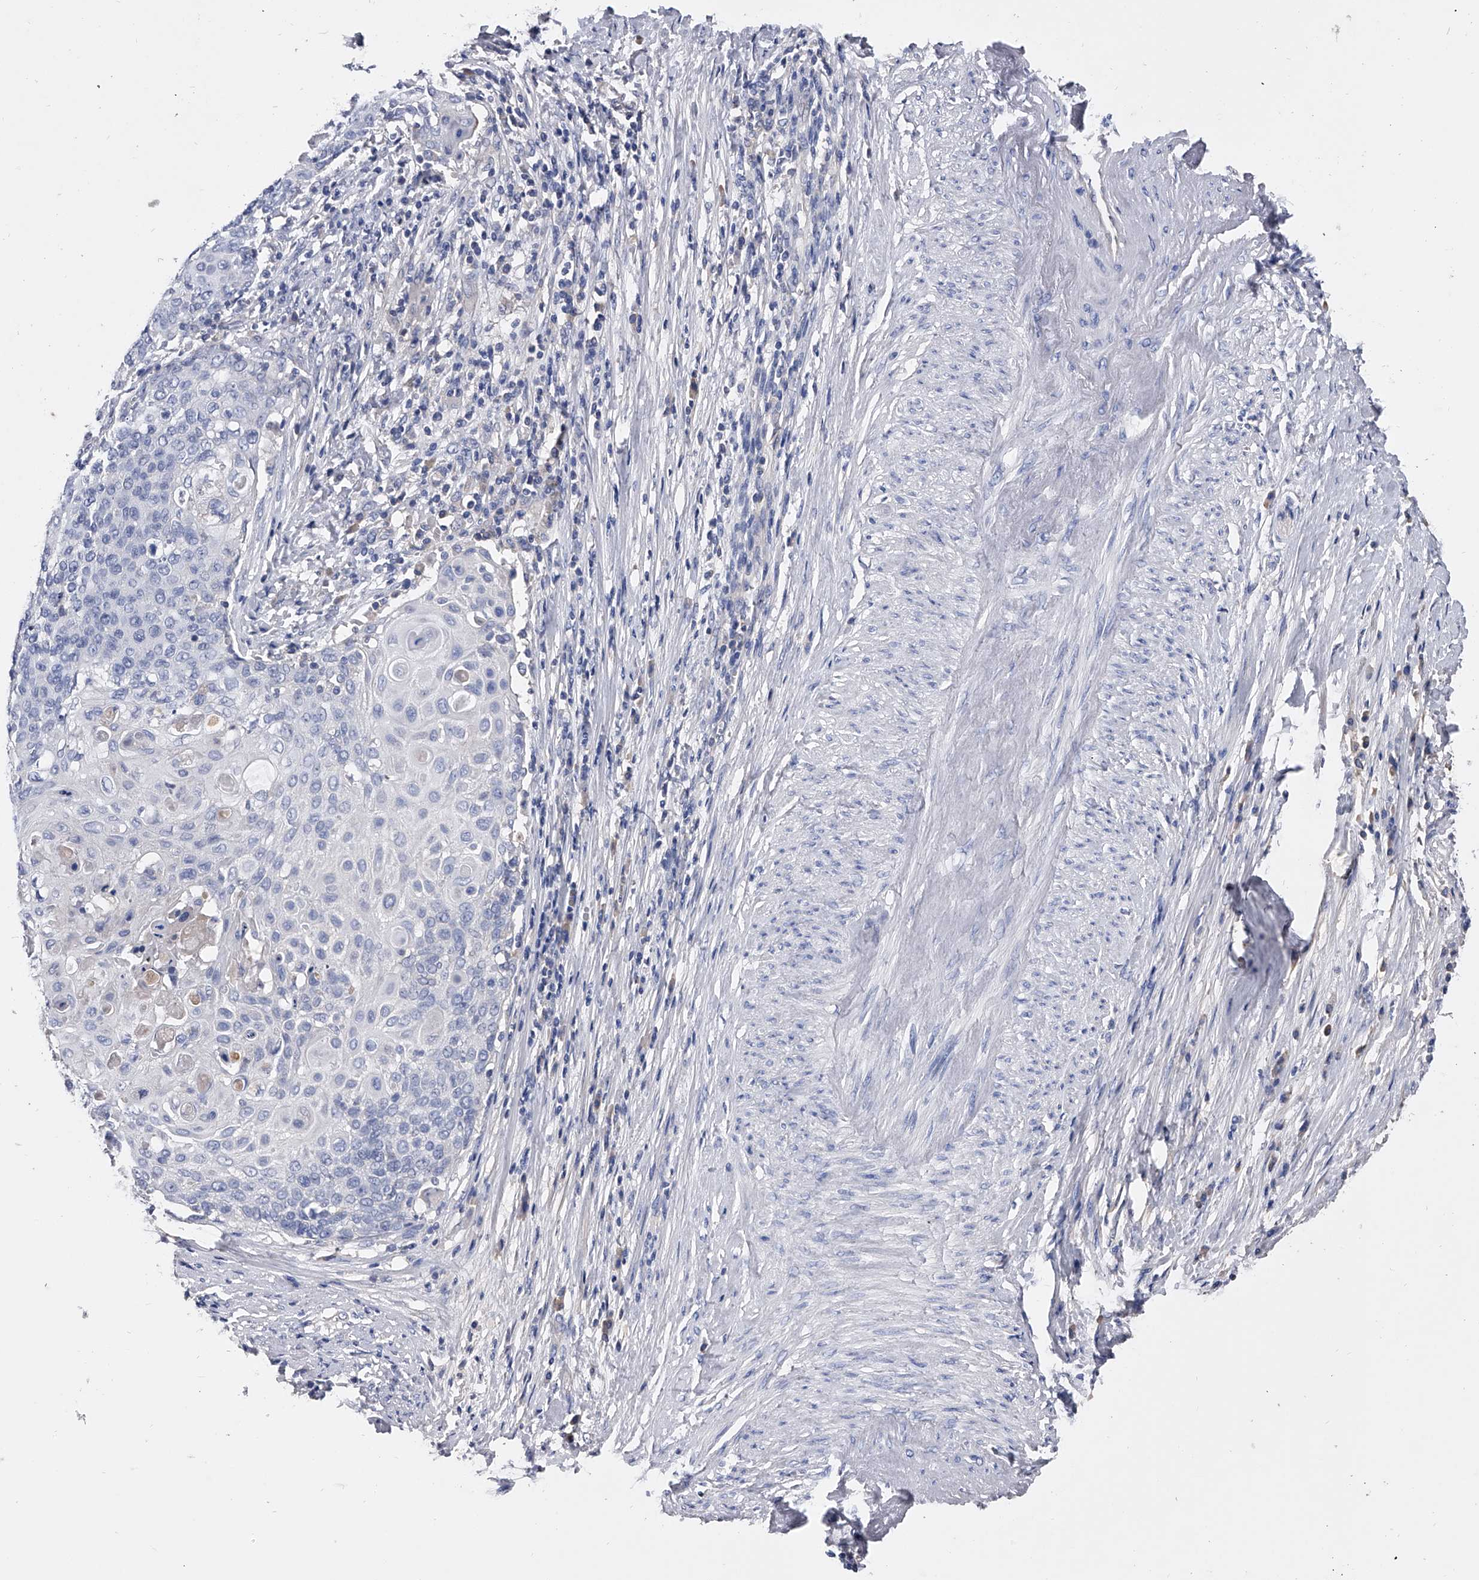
{"staining": {"intensity": "negative", "quantity": "none", "location": "none"}, "tissue": "cervical cancer", "cell_type": "Tumor cells", "image_type": "cancer", "snomed": [{"axis": "morphology", "description": "Squamous cell carcinoma, NOS"}, {"axis": "topography", "description": "Cervix"}], "caption": "The micrograph demonstrates no staining of tumor cells in cervical squamous cell carcinoma.", "gene": "EFCAB7", "patient": {"sex": "female", "age": 39}}